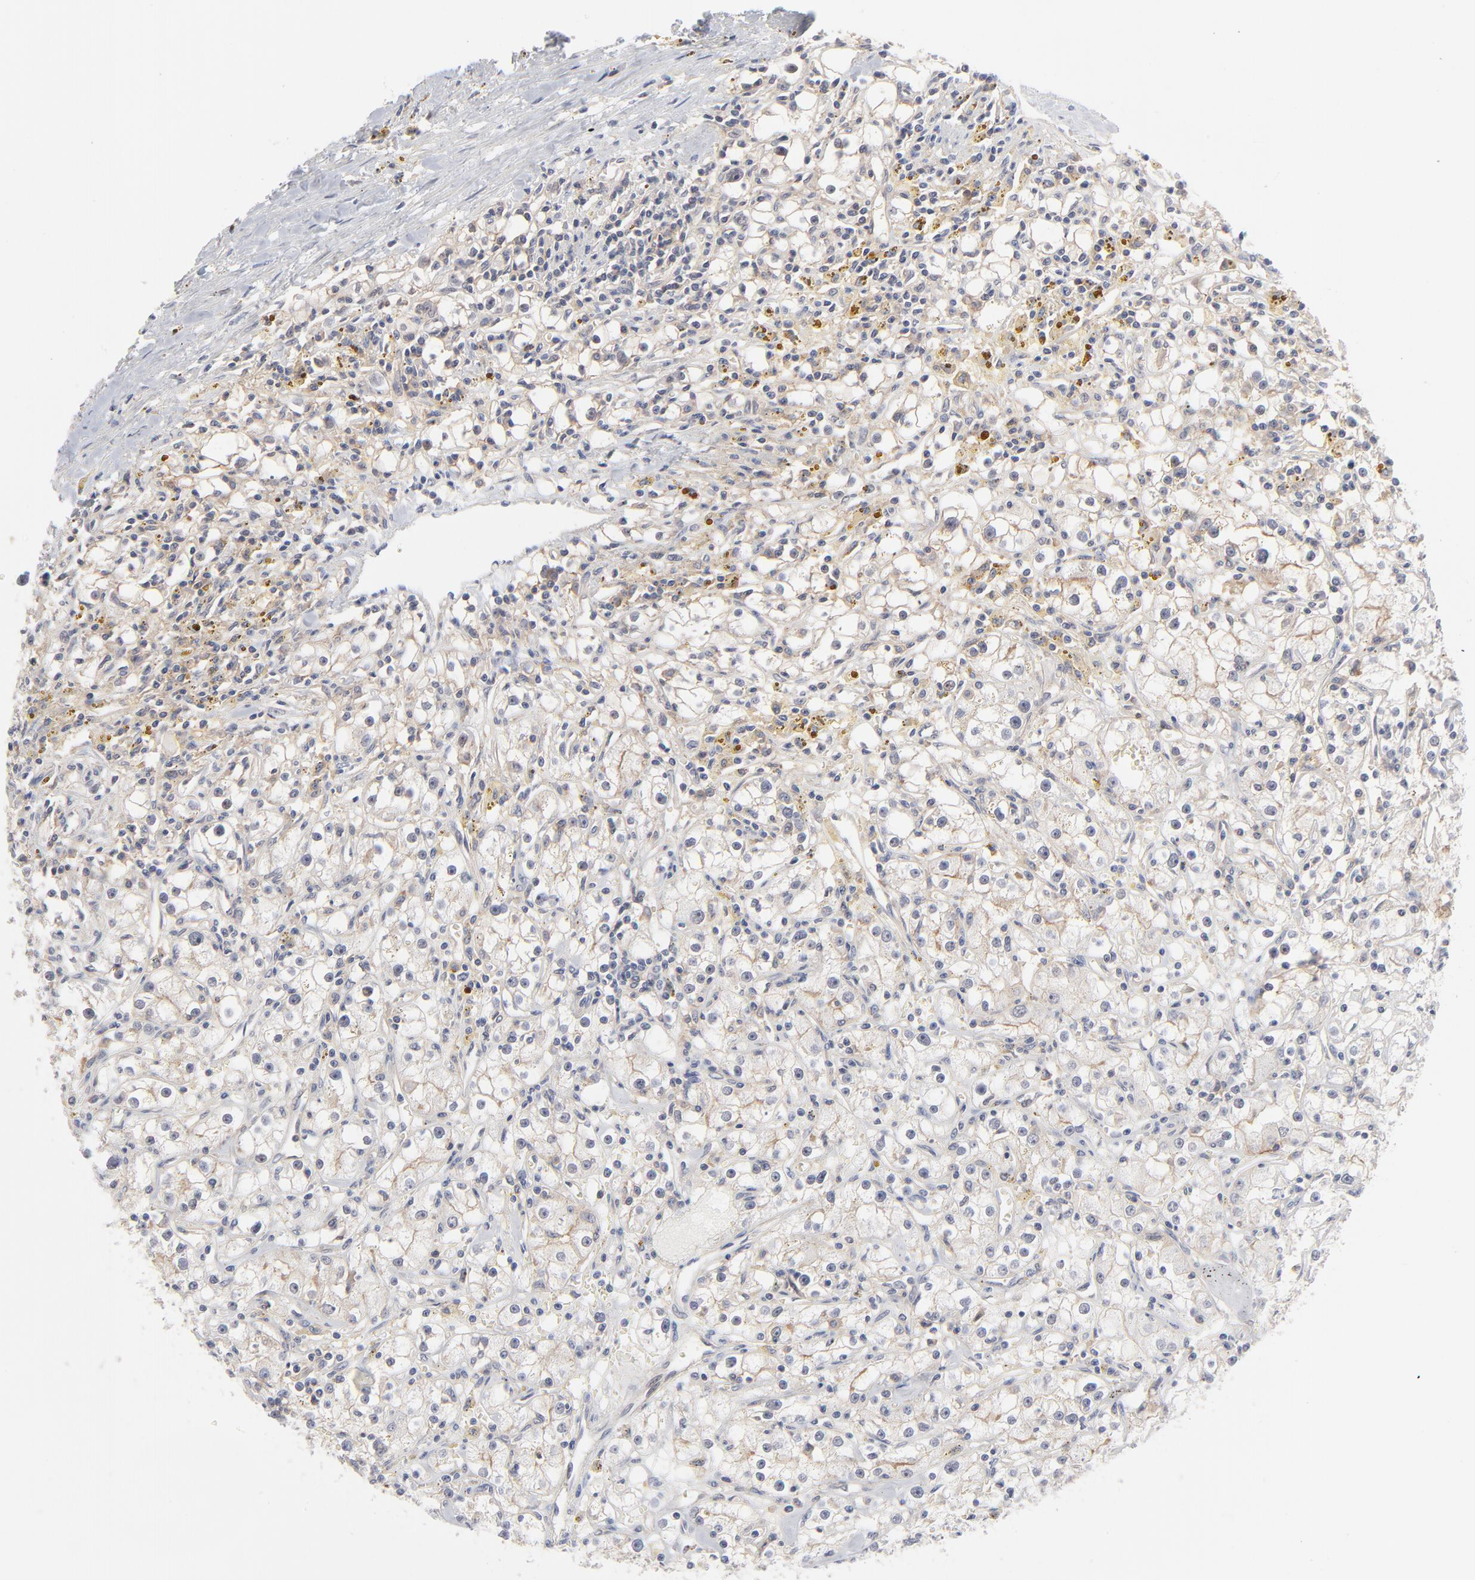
{"staining": {"intensity": "weak", "quantity": ">75%", "location": "cytoplasmic/membranous"}, "tissue": "renal cancer", "cell_type": "Tumor cells", "image_type": "cancer", "snomed": [{"axis": "morphology", "description": "Adenocarcinoma, NOS"}, {"axis": "topography", "description": "Kidney"}], "caption": "This histopathology image exhibits IHC staining of renal cancer (adenocarcinoma), with low weak cytoplasmic/membranous positivity in about >75% of tumor cells.", "gene": "SLC16A1", "patient": {"sex": "male", "age": 56}}